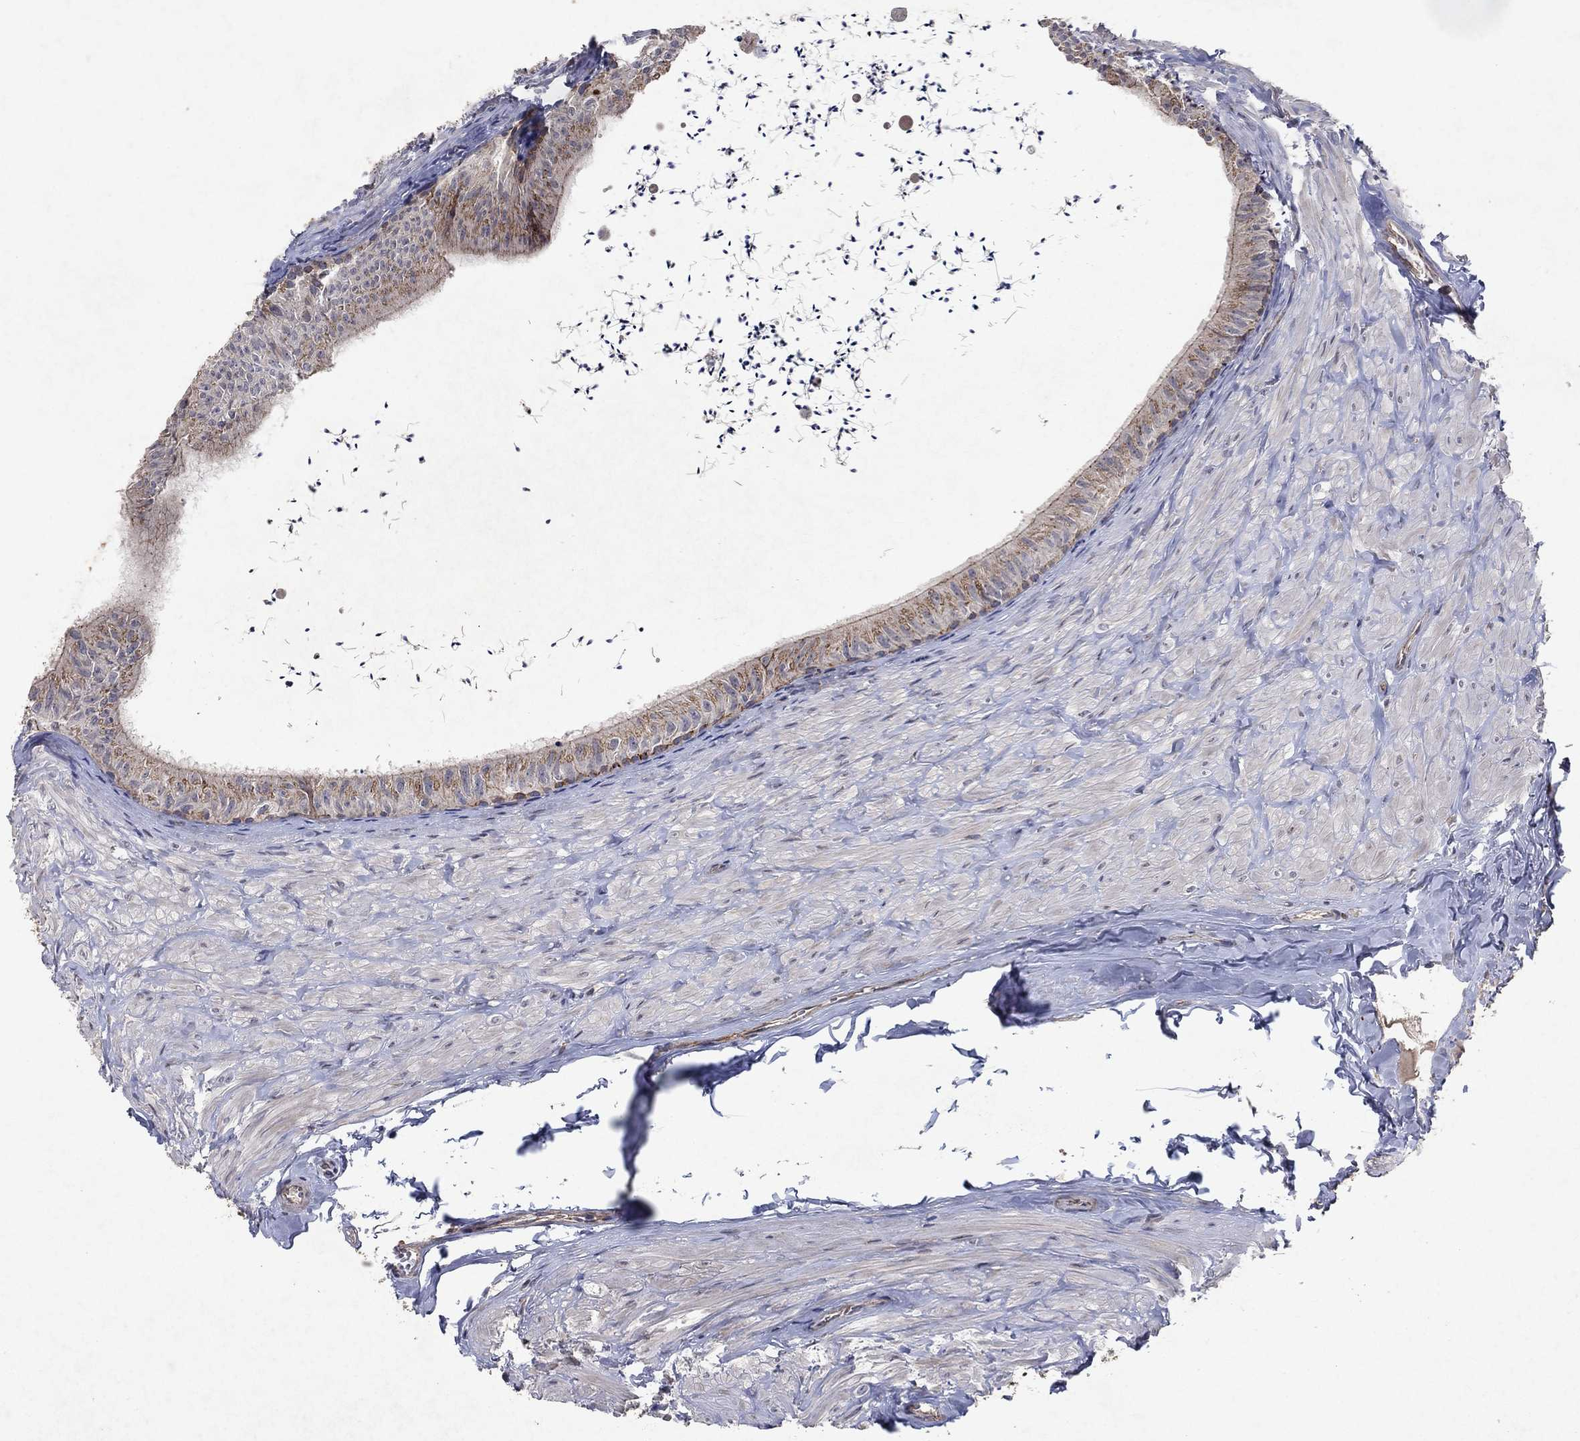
{"staining": {"intensity": "moderate", "quantity": "25%-75%", "location": "cytoplasmic/membranous"}, "tissue": "epididymis", "cell_type": "Glandular cells", "image_type": "normal", "snomed": [{"axis": "morphology", "description": "Normal tissue, NOS"}, {"axis": "topography", "description": "Epididymis"}], "caption": "Protein expression by immunohistochemistry (IHC) reveals moderate cytoplasmic/membranous staining in about 25%-75% of glandular cells in benign epididymis.", "gene": "FRG1", "patient": {"sex": "male", "age": 32}}